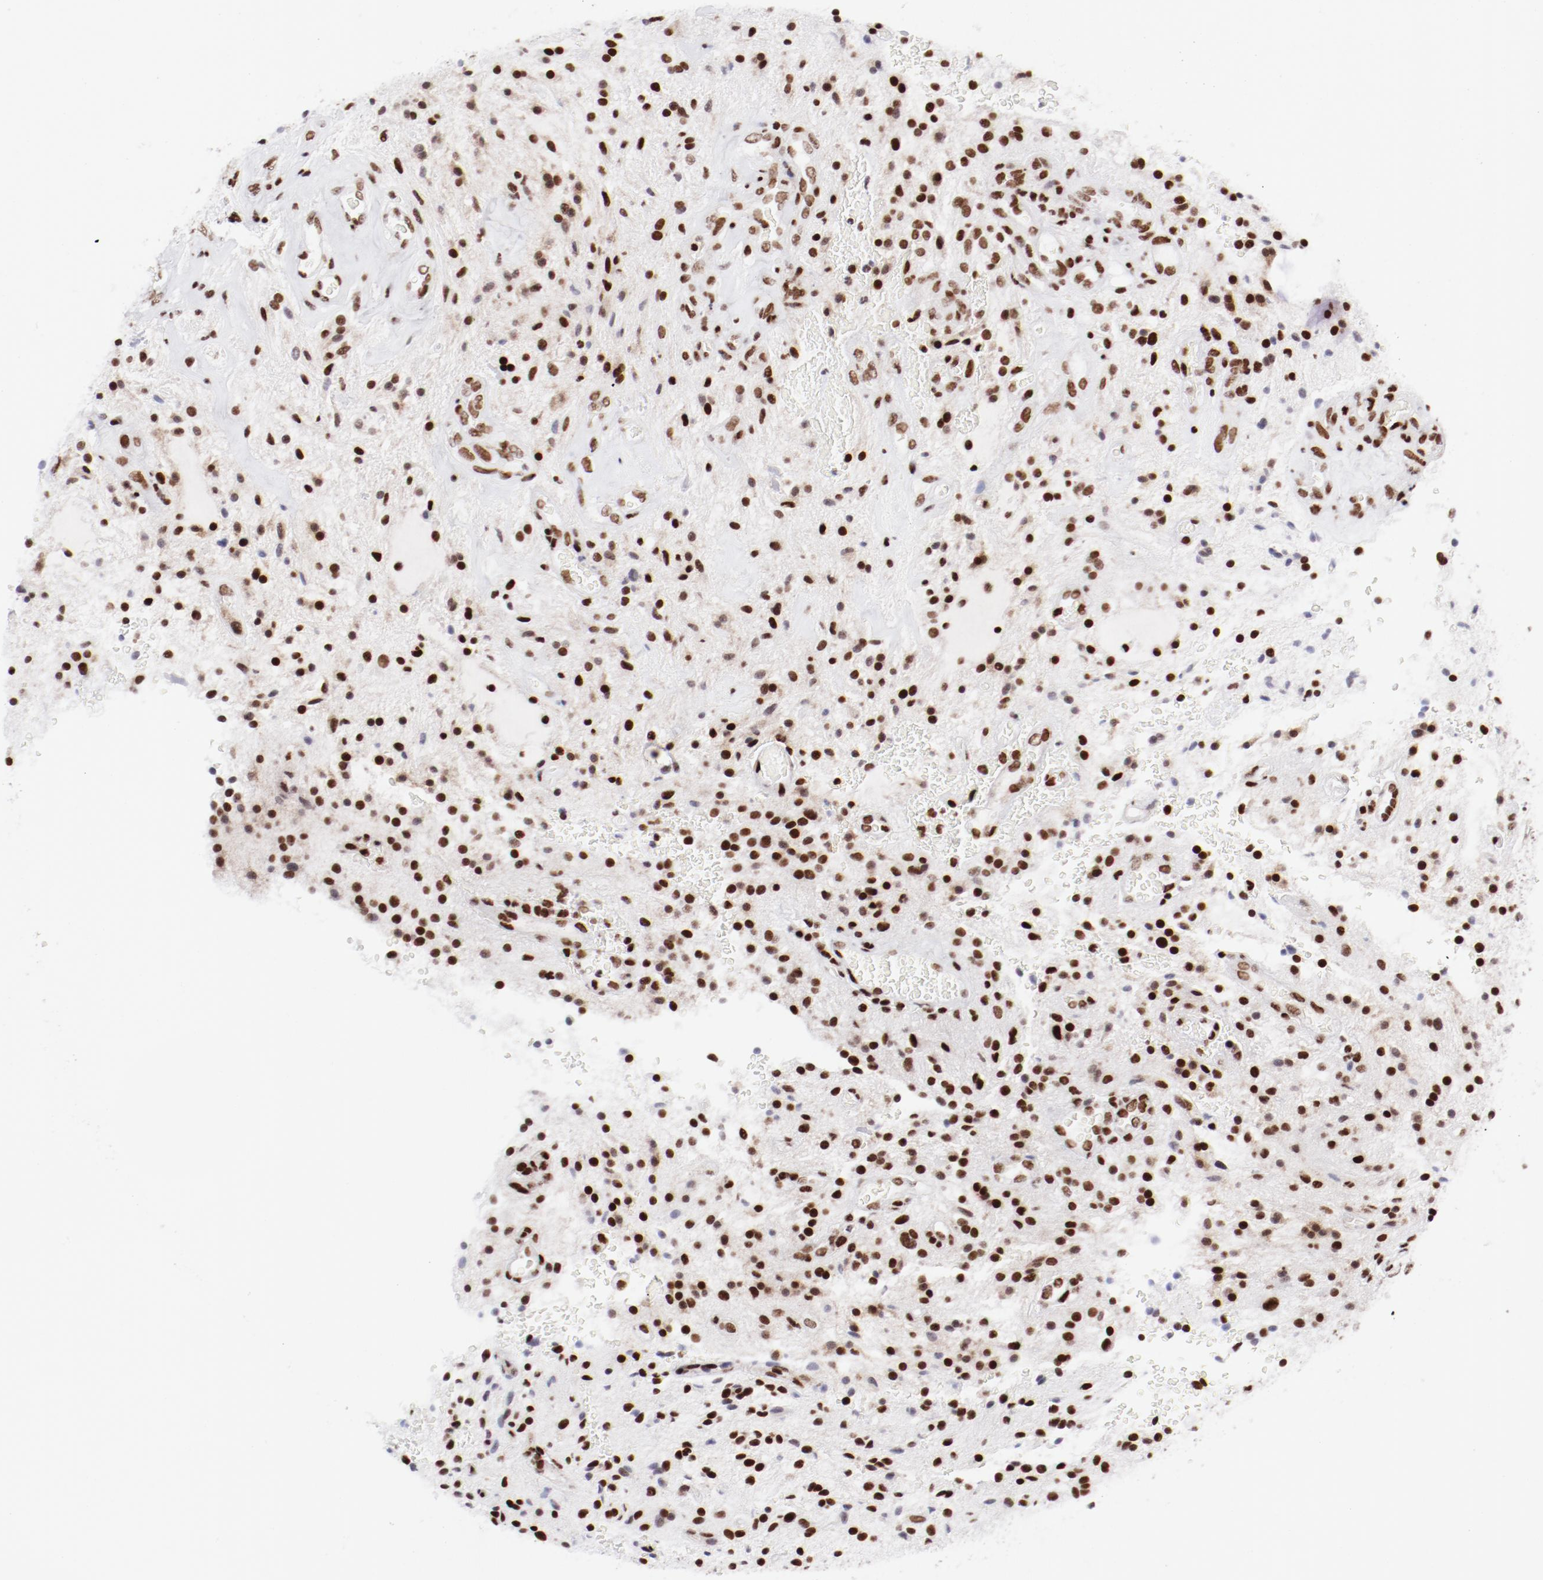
{"staining": {"intensity": "strong", "quantity": ">75%", "location": "nuclear"}, "tissue": "glioma", "cell_type": "Tumor cells", "image_type": "cancer", "snomed": [{"axis": "morphology", "description": "Glioma, malignant, NOS"}, {"axis": "topography", "description": "Cerebellum"}], "caption": "A histopathology image of human malignant glioma stained for a protein displays strong nuclear brown staining in tumor cells. (DAB (3,3'-diaminobenzidine) IHC with brightfield microscopy, high magnification).", "gene": "NFYB", "patient": {"sex": "female", "age": 10}}